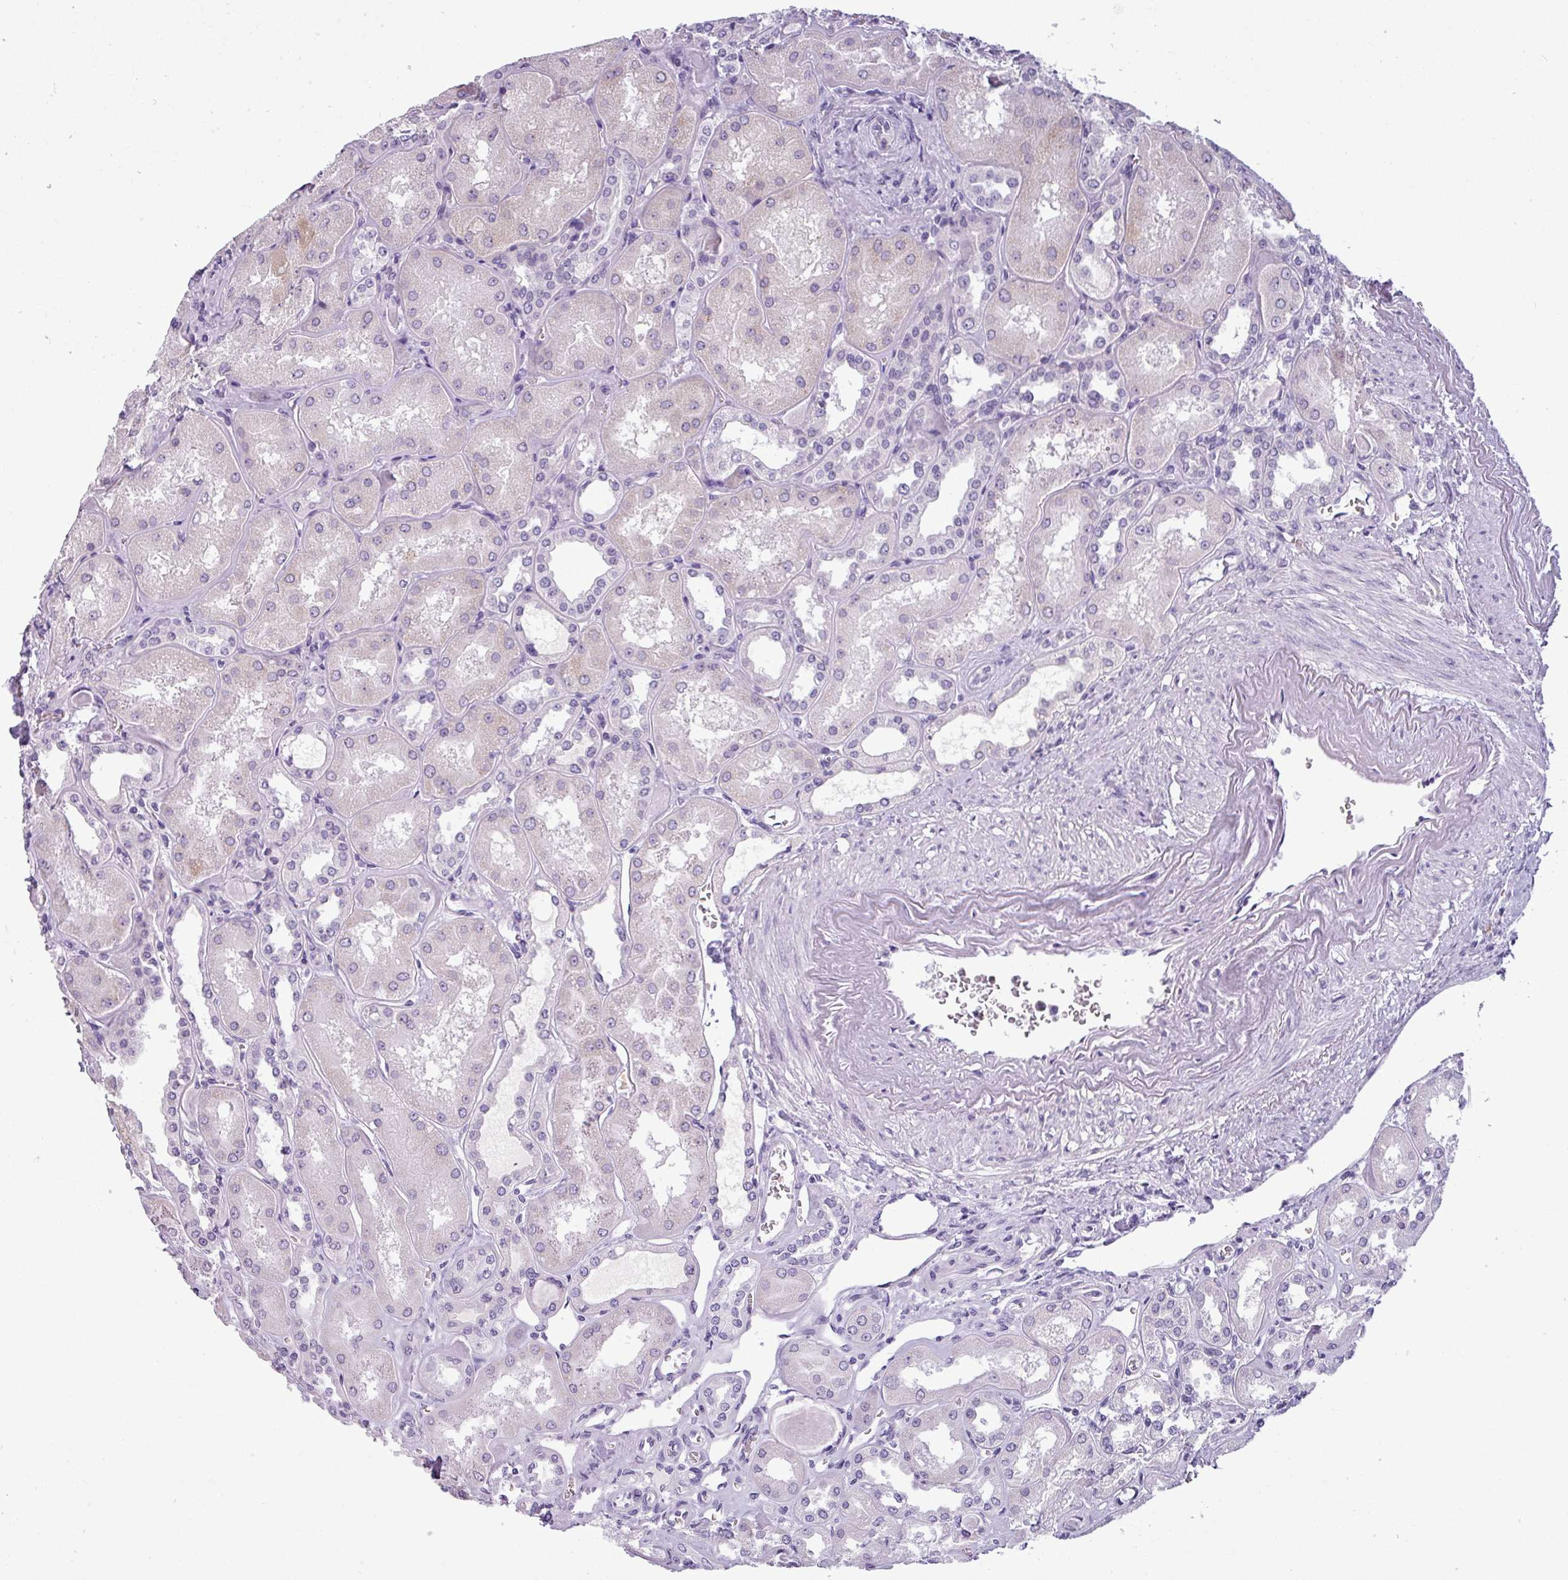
{"staining": {"intensity": "negative", "quantity": "none", "location": "none"}, "tissue": "kidney", "cell_type": "Cells in glomeruli", "image_type": "normal", "snomed": [{"axis": "morphology", "description": "Normal tissue, NOS"}, {"axis": "topography", "description": "Kidney"}], "caption": "Cells in glomeruli are negative for brown protein staining in unremarkable kidney.", "gene": "SLC26A9", "patient": {"sex": "male", "age": 61}}